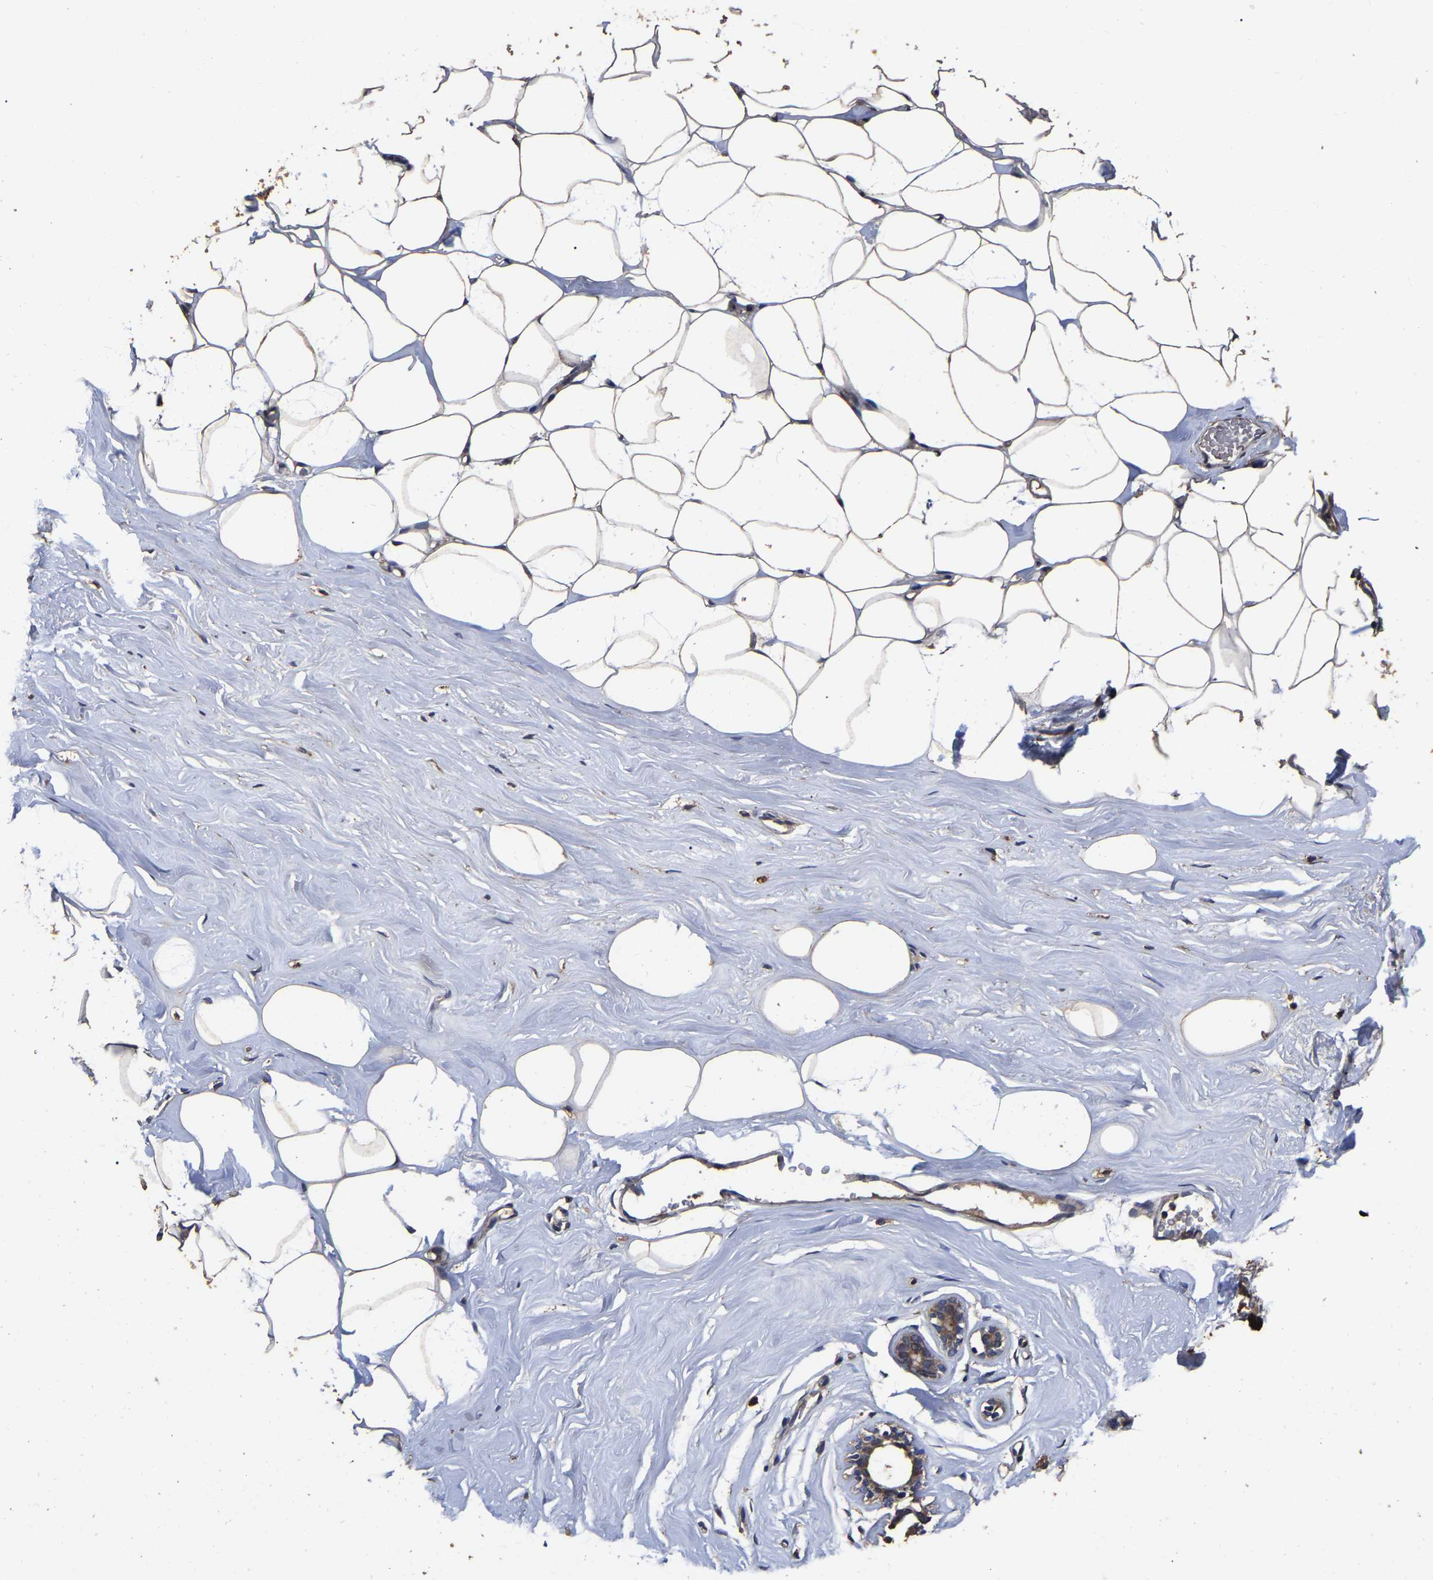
{"staining": {"intensity": "moderate", "quantity": ">75%", "location": "cytoplasmic/membranous"}, "tissue": "adipose tissue", "cell_type": "Adipocytes", "image_type": "normal", "snomed": [{"axis": "morphology", "description": "Normal tissue, NOS"}, {"axis": "morphology", "description": "Fibrosis, NOS"}, {"axis": "topography", "description": "Breast"}, {"axis": "topography", "description": "Adipose tissue"}], "caption": "Adipose tissue stained with DAB (3,3'-diaminobenzidine) immunohistochemistry displays medium levels of moderate cytoplasmic/membranous positivity in about >75% of adipocytes.", "gene": "STK32C", "patient": {"sex": "female", "age": 39}}